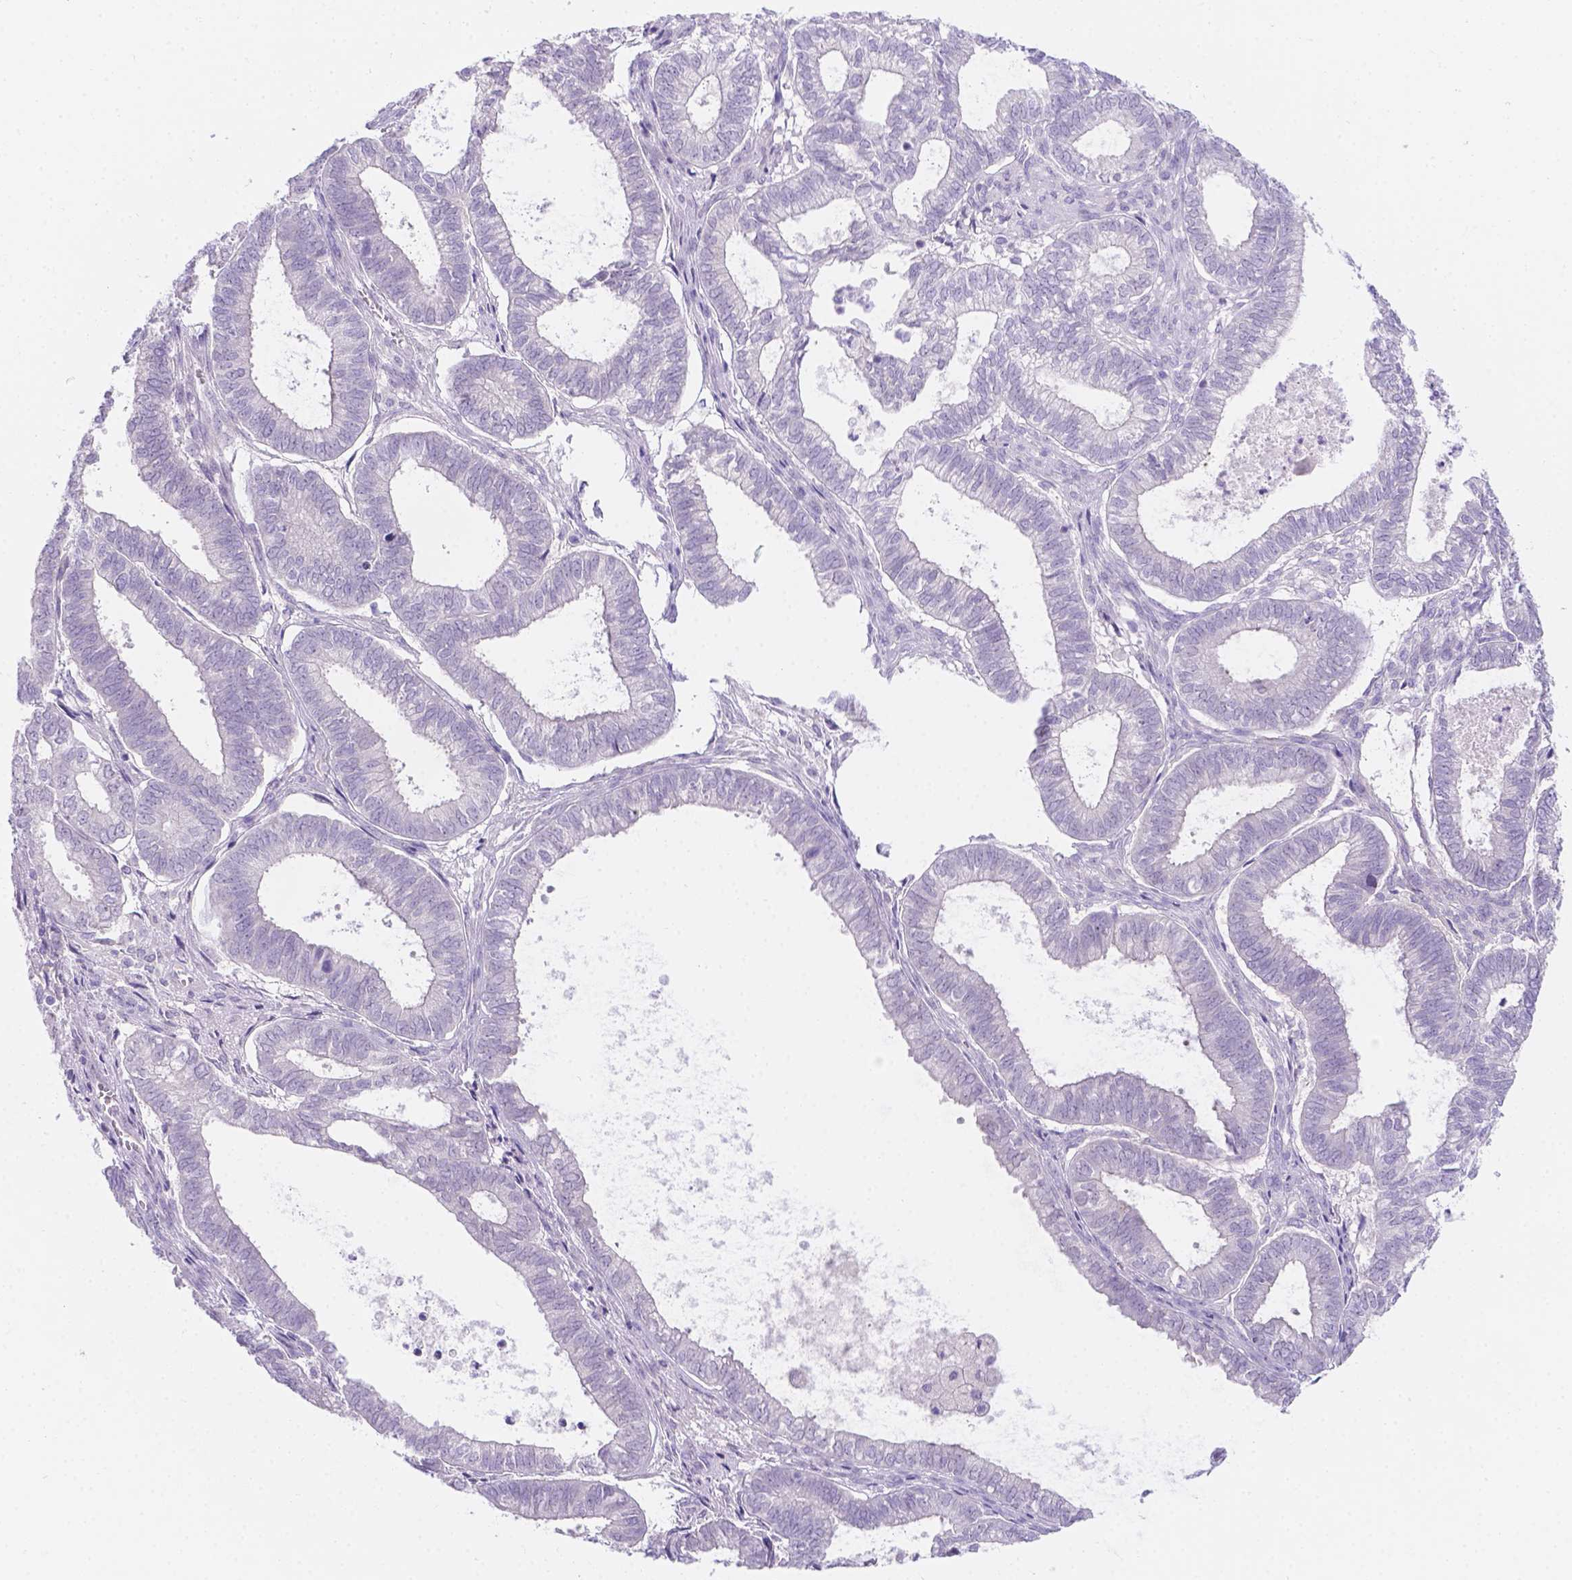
{"staining": {"intensity": "negative", "quantity": "none", "location": "none"}, "tissue": "ovarian cancer", "cell_type": "Tumor cells", "image_type": "cancer", "snomed": [{"axis": "morphology", "description": "Carcinoma, endometroid"}, {"axis": "topography", "description": "Ovary"}], "caption": "Immunohistochemistry of human endometroid carcinoma (ovarian) exhibits no positivity in tumor cells.", "gene": "CD96", "patient": {"sex": "female", "age": 64}}